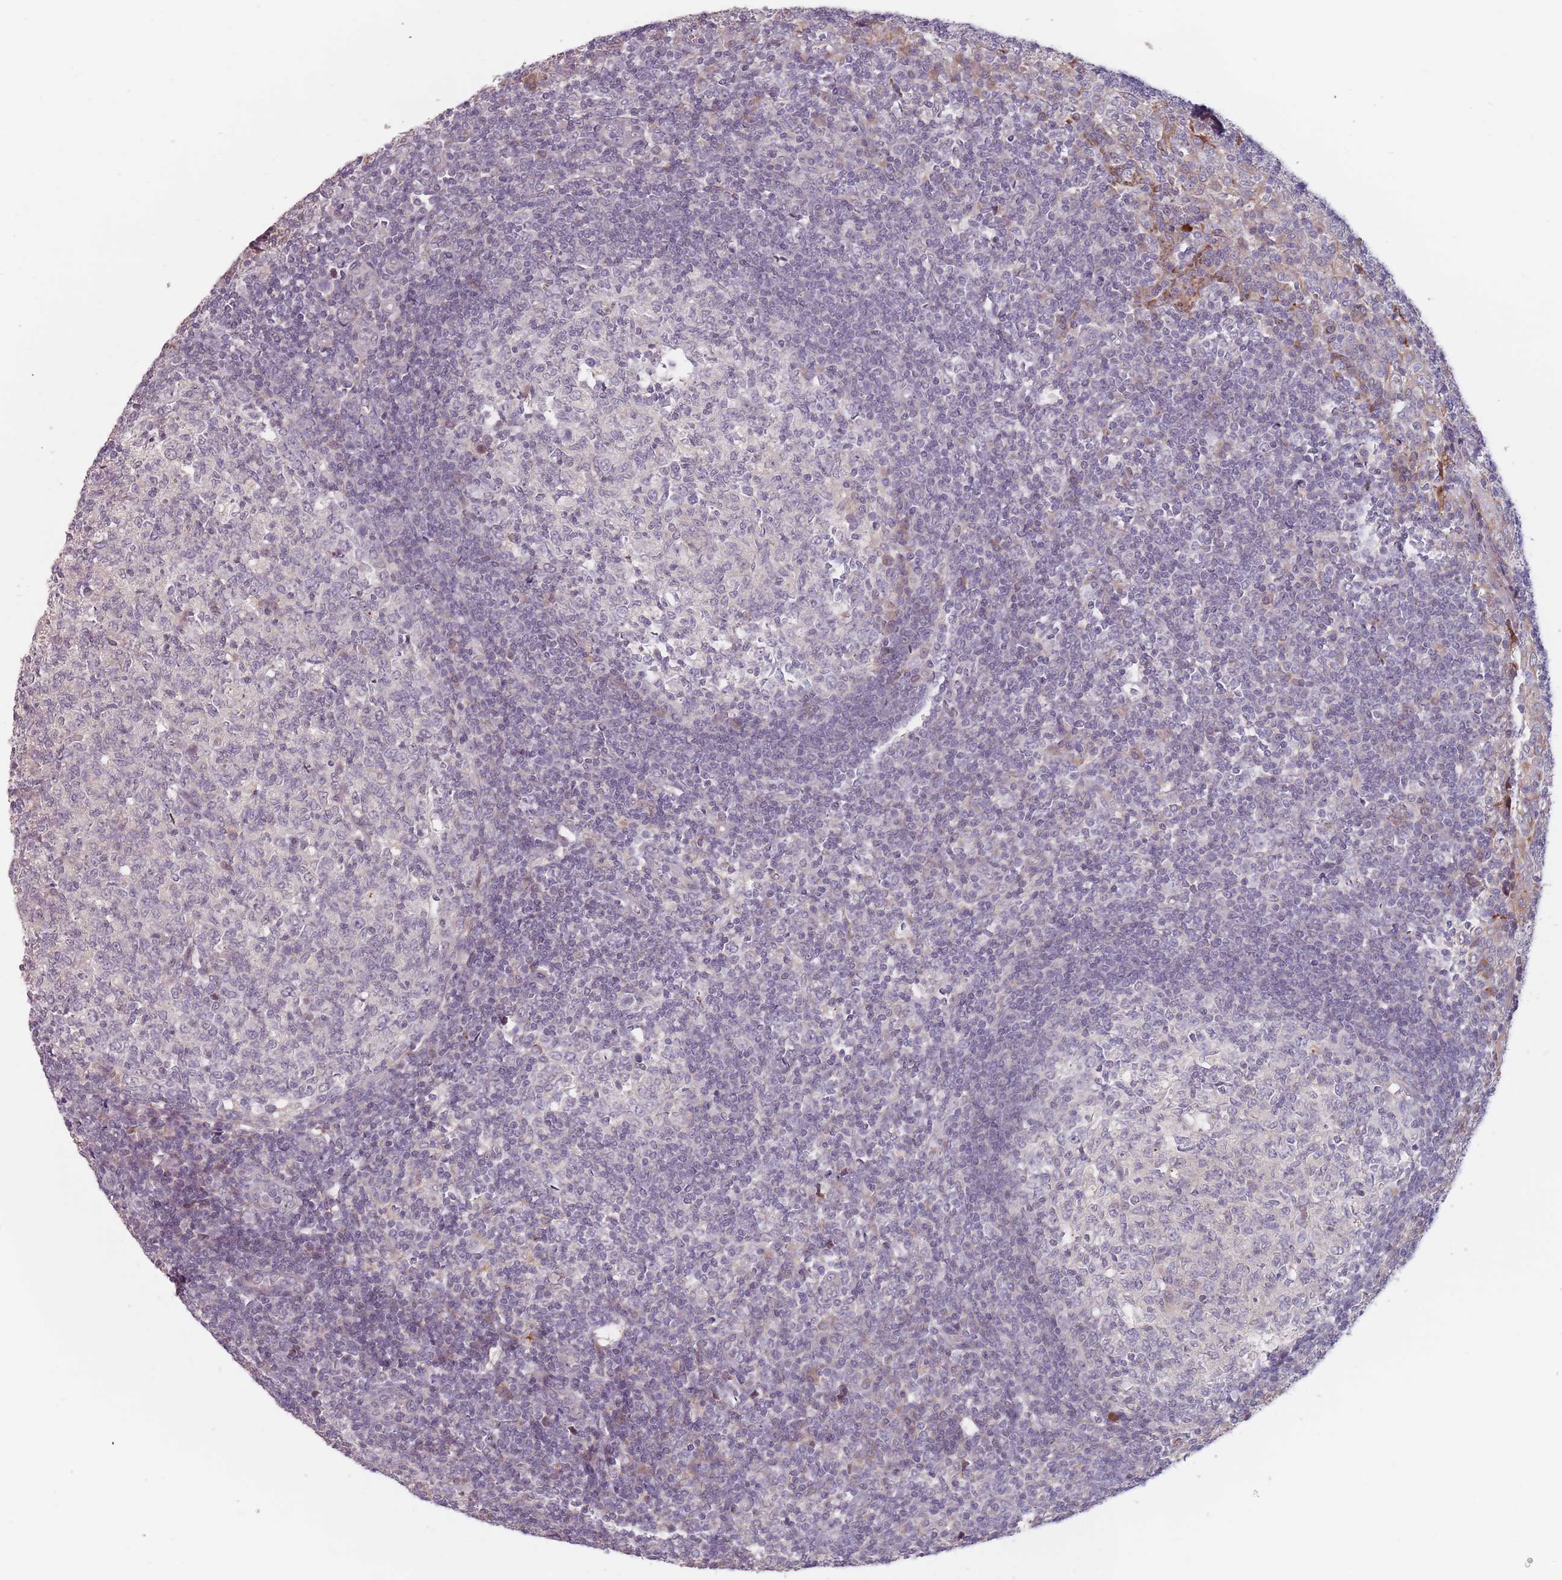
{"staining": {"intensity": "negative", "quantity": "none", "location": "none"}, "tissue": "tonsil", "cell_type": "Germinal center cells", "image_type": "normal", "snomed": [{"axis": "morphology", "description": "Normal tissue, NOS"}, {"axis": "topography", "description": "Tonsil"}], "caption": "IHC of benign tonsil shows no positivity in germinal center cells. Nuclei are stained in blue.", "gene": "ADAL", "patient": {"sex": "female", "age": 19}}